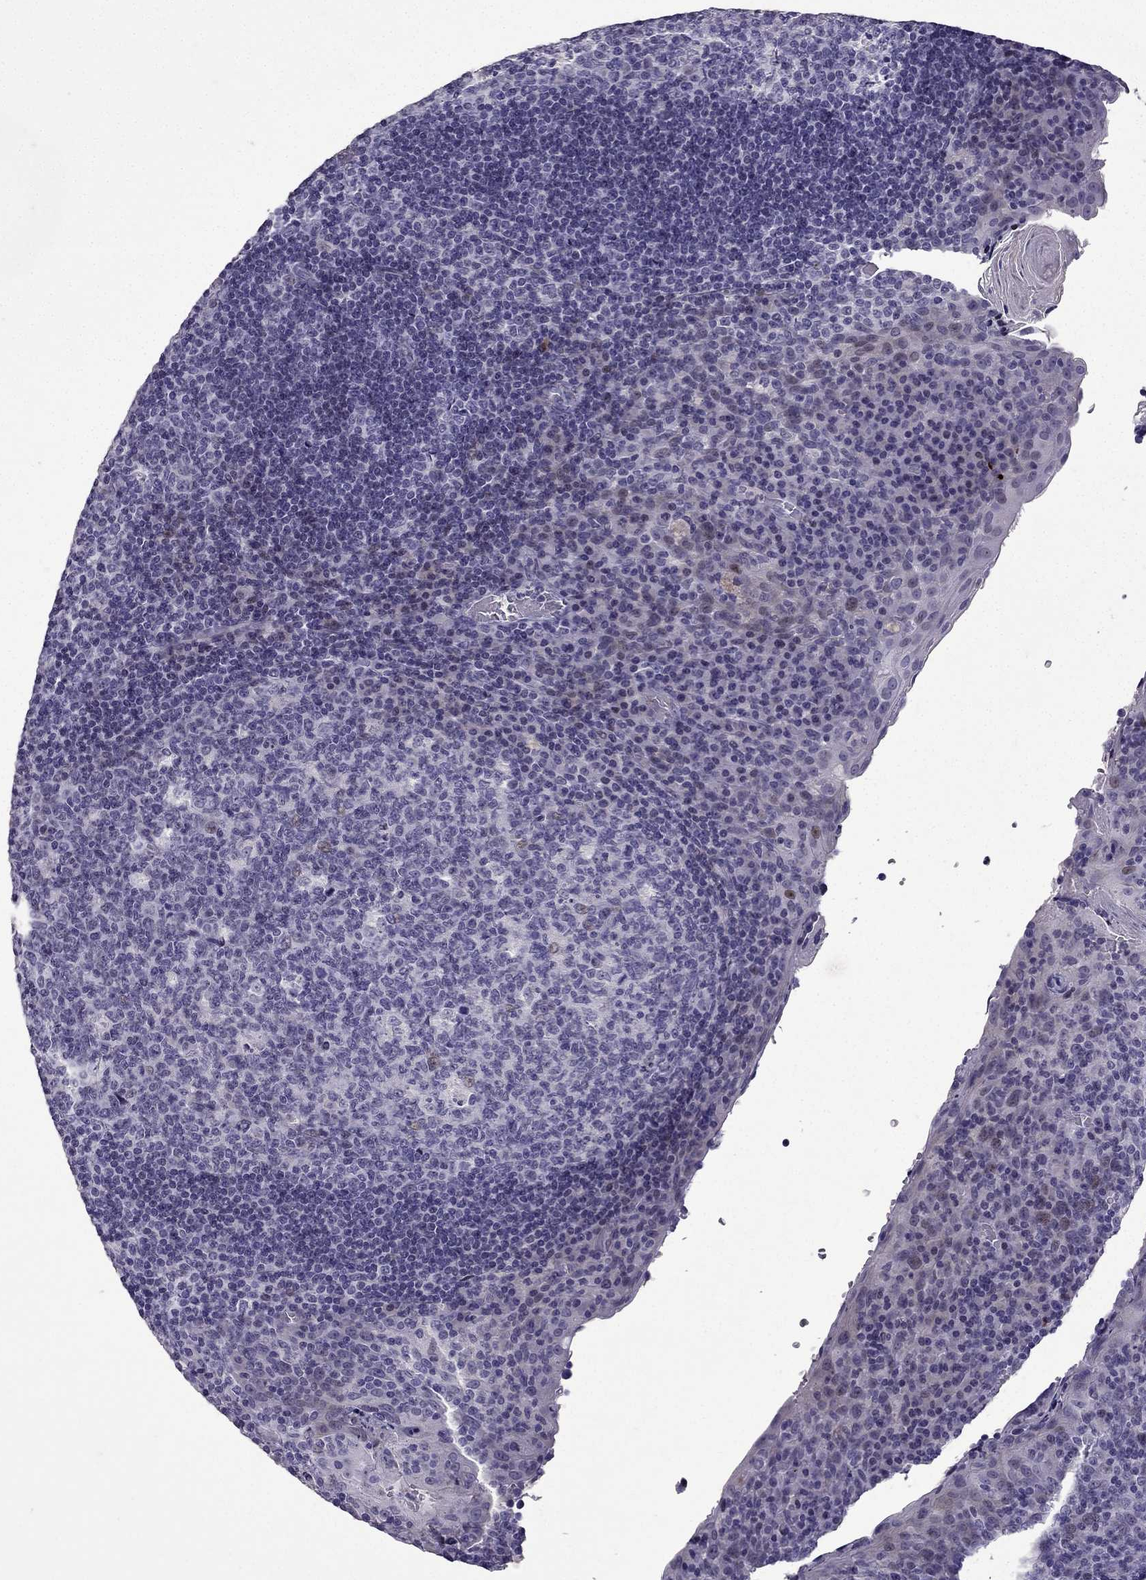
{"staining": {"intensity": "negative", "quantity": "none", "location": "none"}, "tissue": "tonsil", "cell_type": "Germinal center cells", "image_type": "normal", "snomed": [{"axis": "morphology", "description": "Normal tissue, NOS"}, {"axis": "topography", "description": "Tonsil"}], "caption": "This photomicrograph is of unremarkable tonsil stained with immunohistochemistry (IHC) to label a protein in brown with the nuclei are counter-stained blue. There is no expression in germinal center cells. (Brightfield microscopy of DAB (3,3'-diaminobenzidine) immunohistochemistry at high magnification).", "gene": "TTN", "patient": {"sex": "male", "age": 17}}